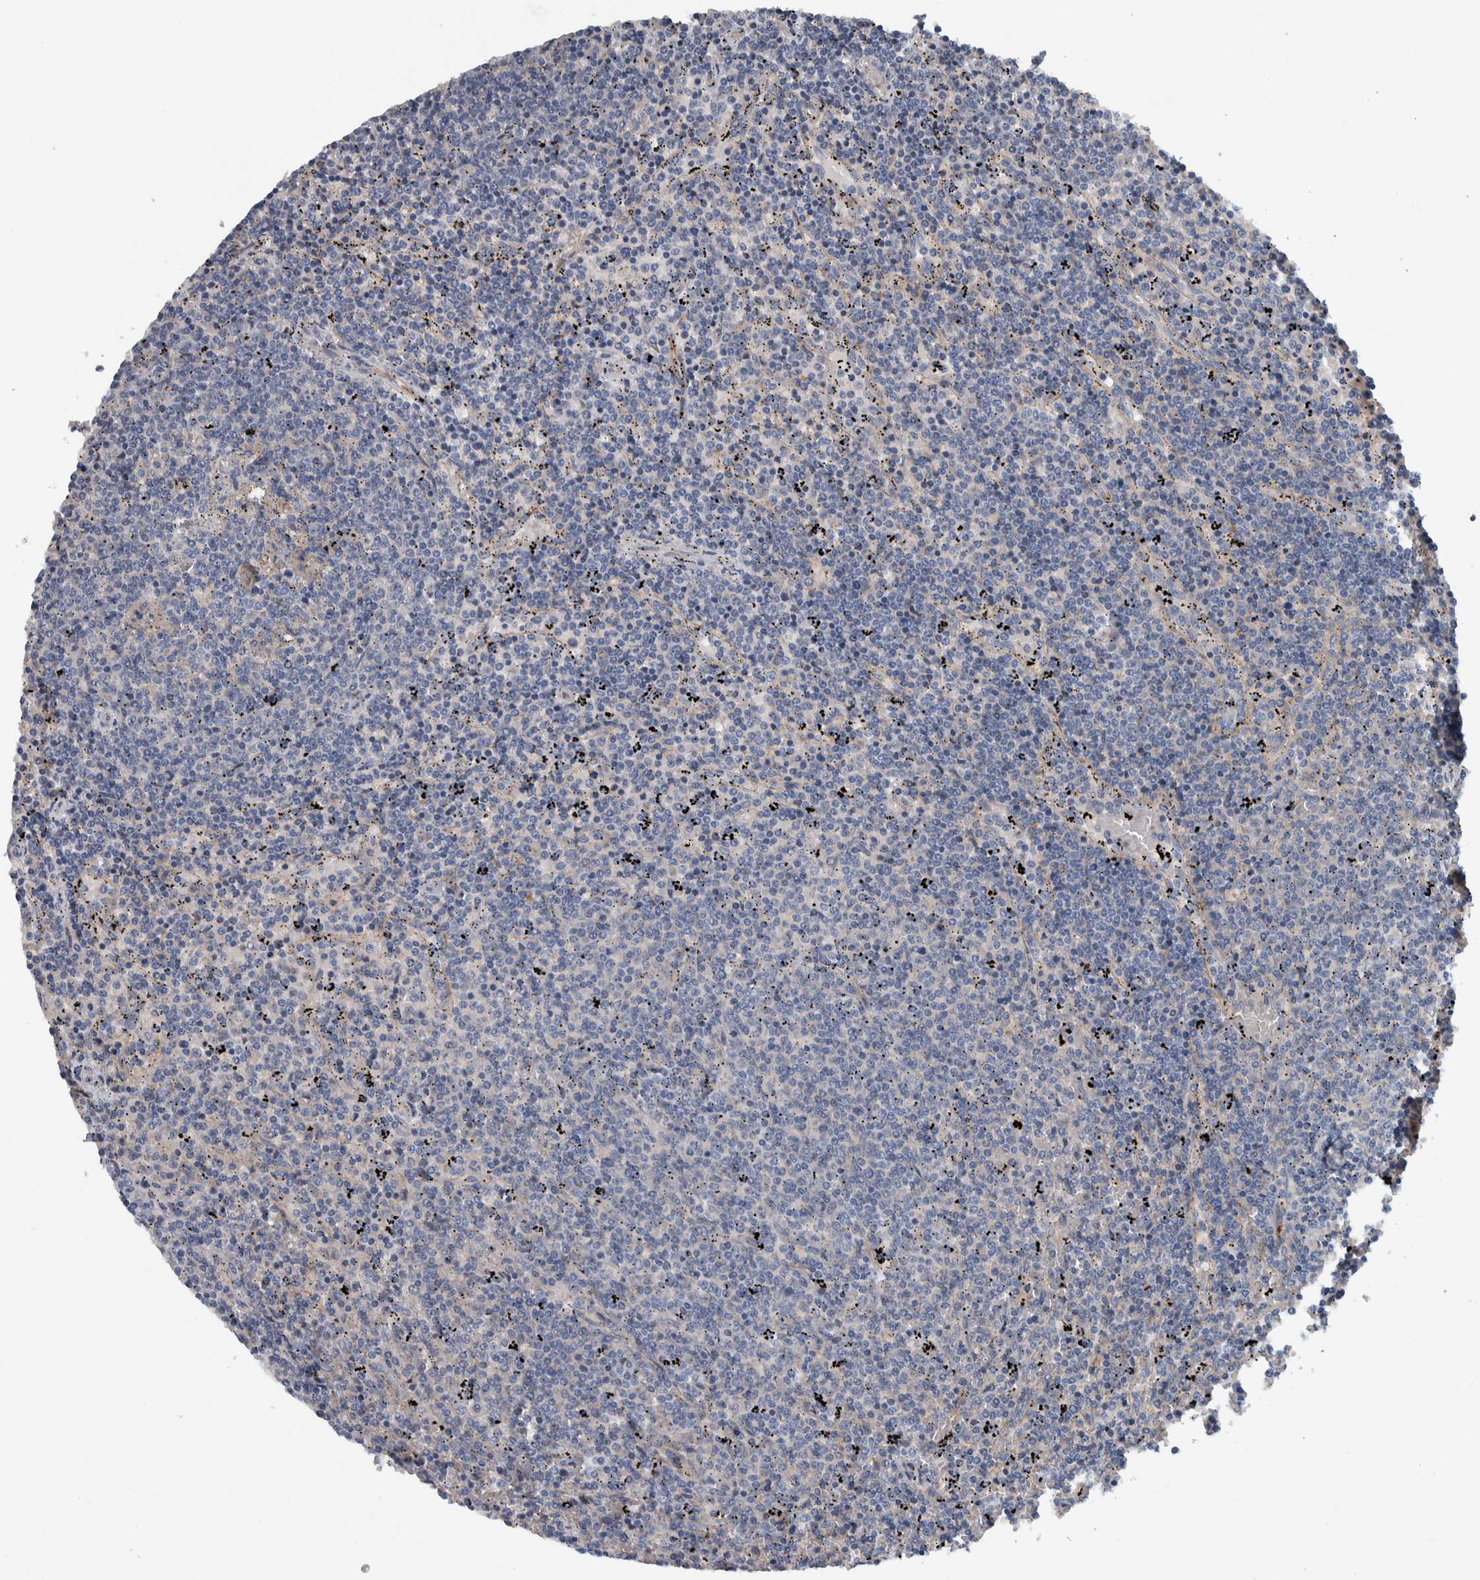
{"staining": {"intensity": "negative", "quantity": "none", "location": "none"}, "tissue": "lymphoma", "cell_type": "Tumor cells", "image_type": "cancer", "snomed": [{"axis": "morphology", "description": "Malignant lymphoma, non-Hodgkin's type, Low grade"}, {"axis": "topography", "description": "Spleen"}], "caption": "Protein analysis of lymphoma demonstrates no significant staining in tumor cells. (DAB immunohistochemistry (IHC) visualized using brightfield microscopy, high magnification).", "gene": "SERPINC1", "patient": {"sex": "female", "age": 50}}